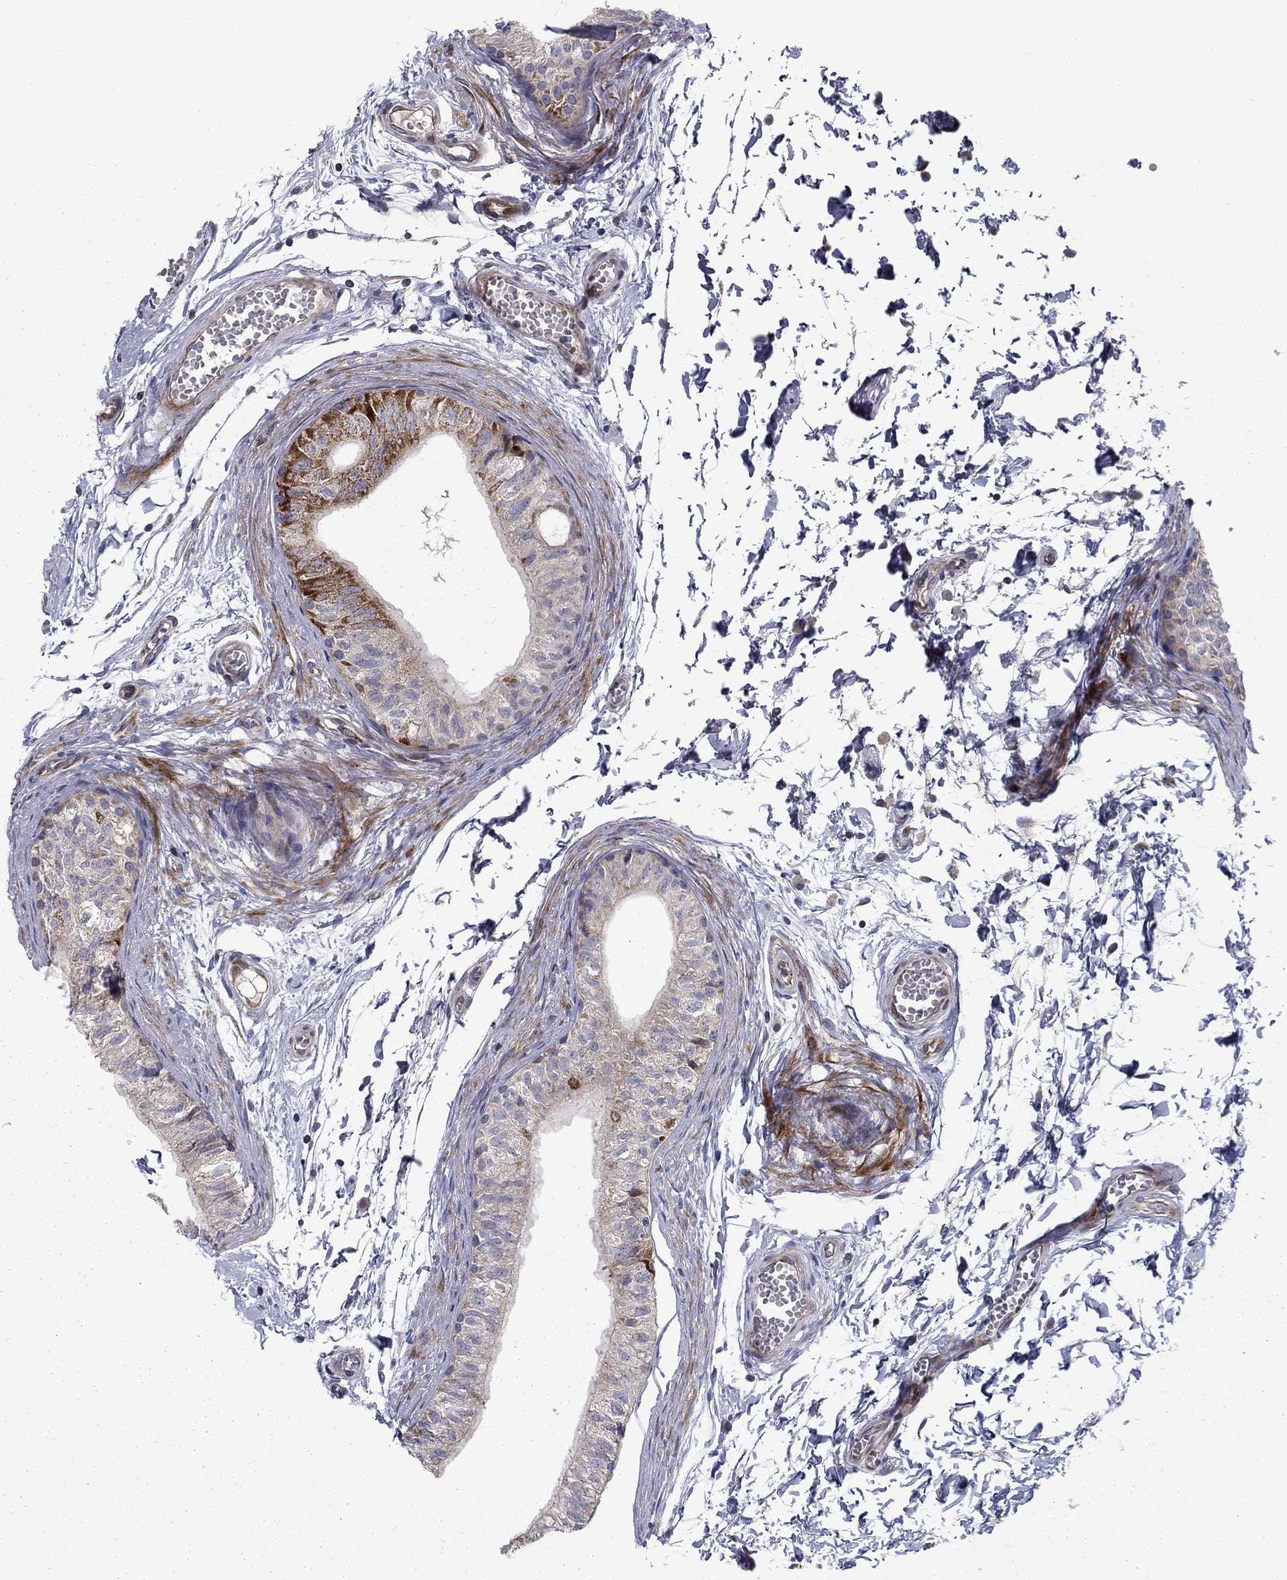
{"staining": {"intensity": "strong", "quantity": "<25%", "location": "cytoplasmic/membranous"}, "tissue": "epididymis", "cell_type": "Glandular cells", "image_type": "normal", "snomed": [{"axis": "morphology", "description": "Normal tissue, NOS"}, {"axis": "topography", "description": "Epididymis"}], "caption": "A photomicrograph showing strong cytoplasmic/membranous staining in approximately <25% of glandular cells in benign epididymis, as visualized by brown immunohistochemical staining.", "gene": "MIOS", "patient": {"sex": "male", "age": 22}}